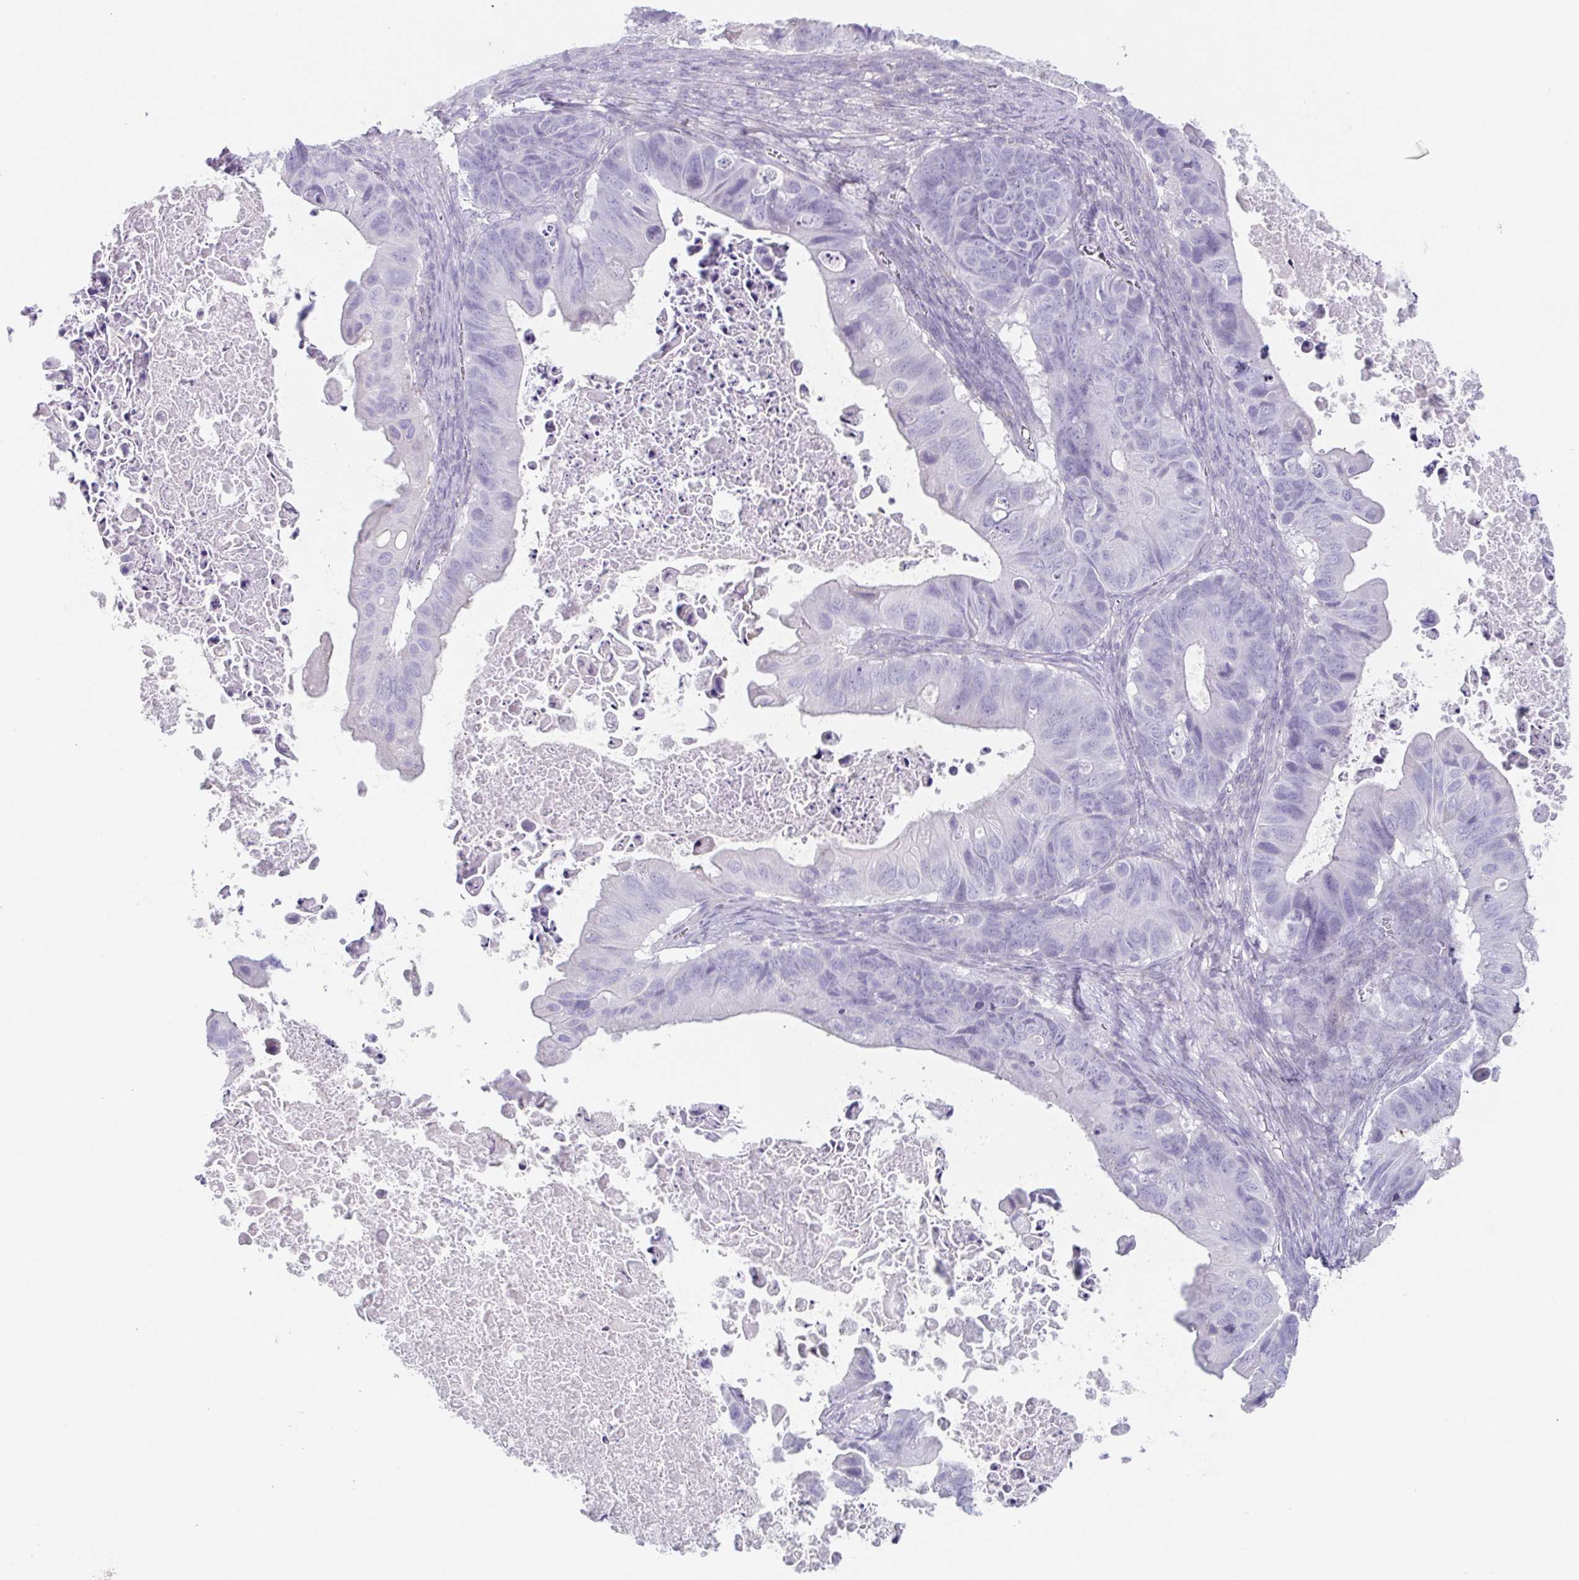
{"staining": {"intensity": "negative", "quantity": "none", "location": "none"}, "tissue": "ovarian cancer", "cell_type": "Tumor cells", "image_type": "cancer", "snomed": [{"axis": "morphology", "description": "Cystadenocarcinoma, mucinous, NOS"}, {"axis": "topography", "description": "Ovary"}], "caption": "DAB immunohistochemical staining of ovarian mucinous cystadenocarcinoma shows no significant positivity in tumor cells.", "gene": "HDGFL1", "patient": {"sex": "female", "age": 64}}